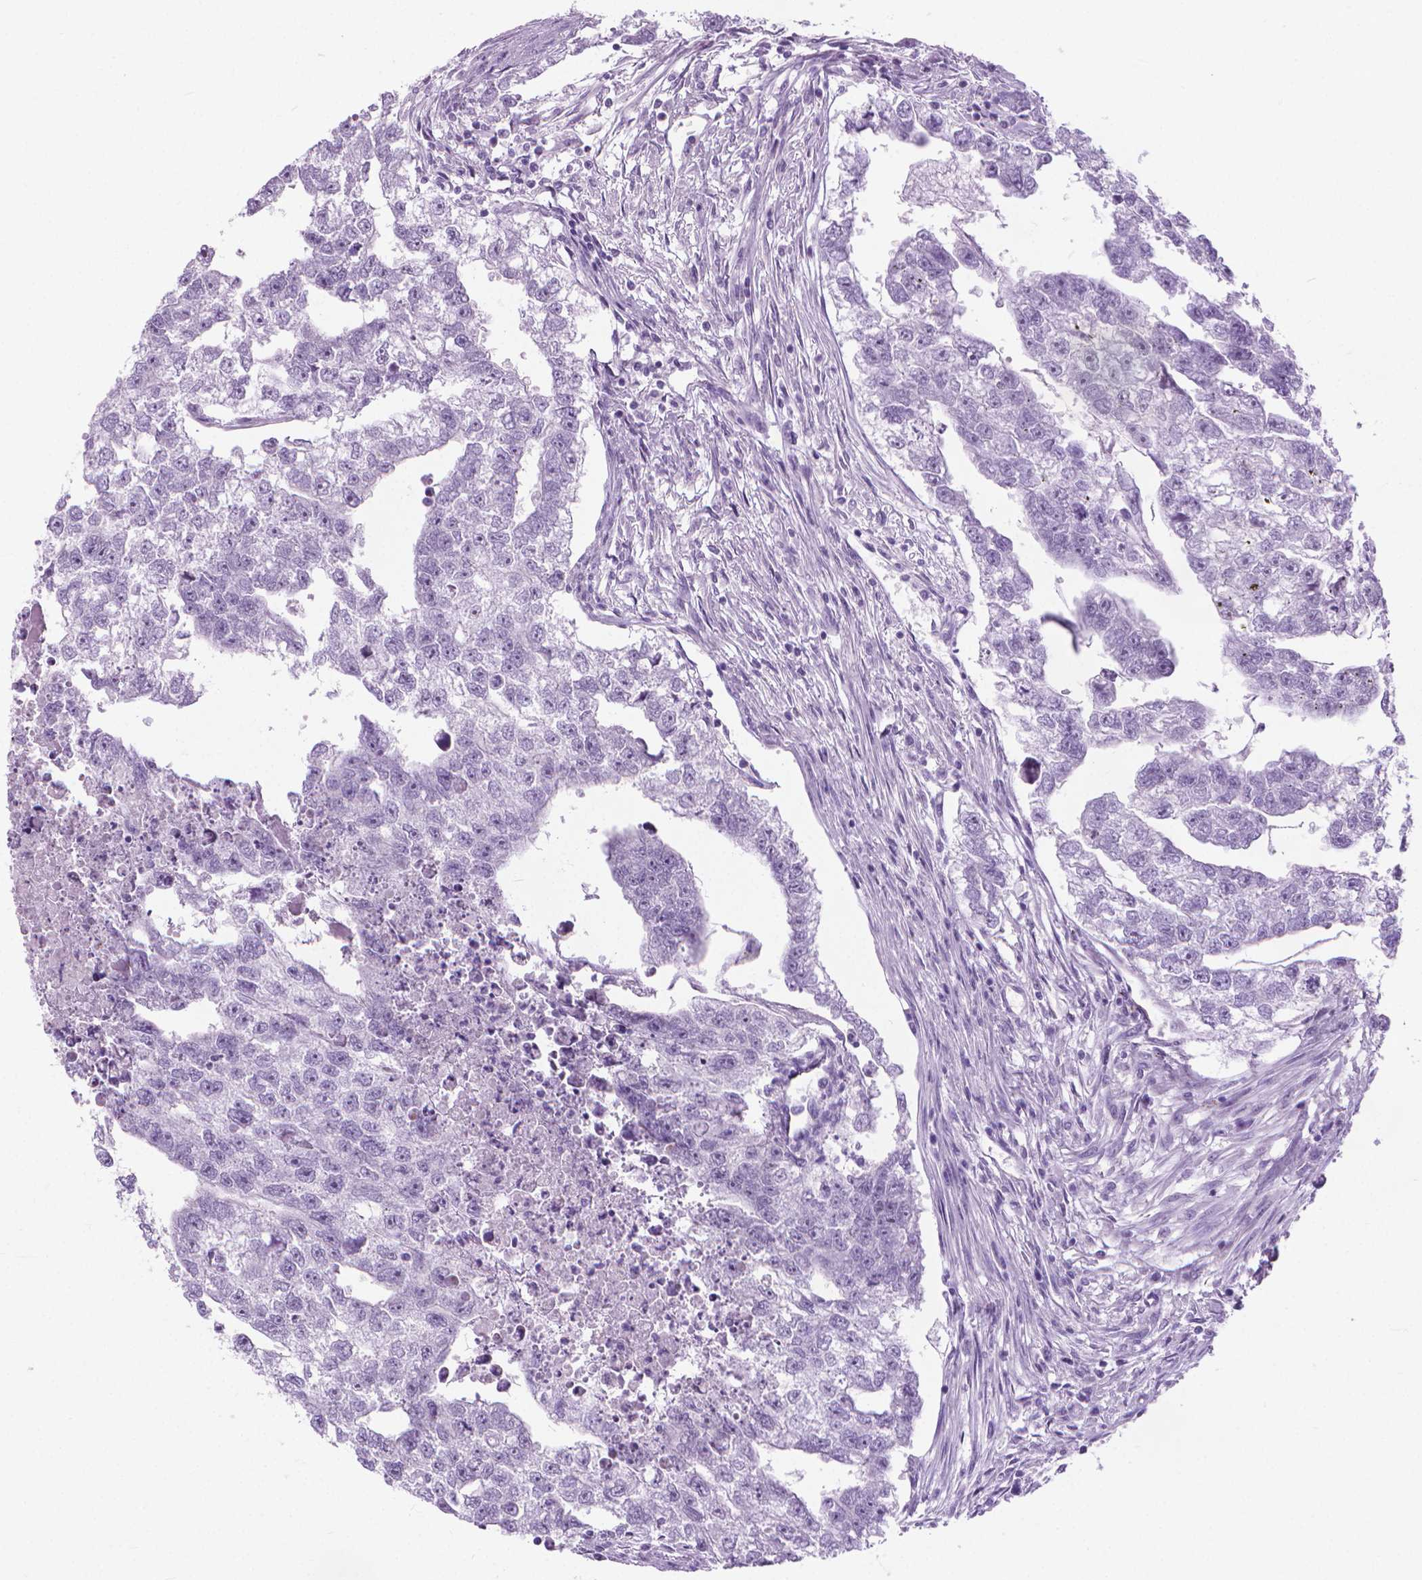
{"staining": {"intensity": "negative", "quantity": "none", "location": "none"}, "tissue": "testis cancer", "cell_type": "Tumor cells", "image_type": "cancer", "snomed": [{"axis": "morphology", "description": "Carcinoma, Embryonal, NOS"}, {"axis": "morphology", "description": "Teratoma, malignant, NOS"}, {"axis": "topography", "description": "Testis"}], "caption": "Testis cancer stained for a protein using IHC demonstrates no staining tumor cells.", "gene": "HTR2B", "patient": {"sex": "male", "age": 44}}